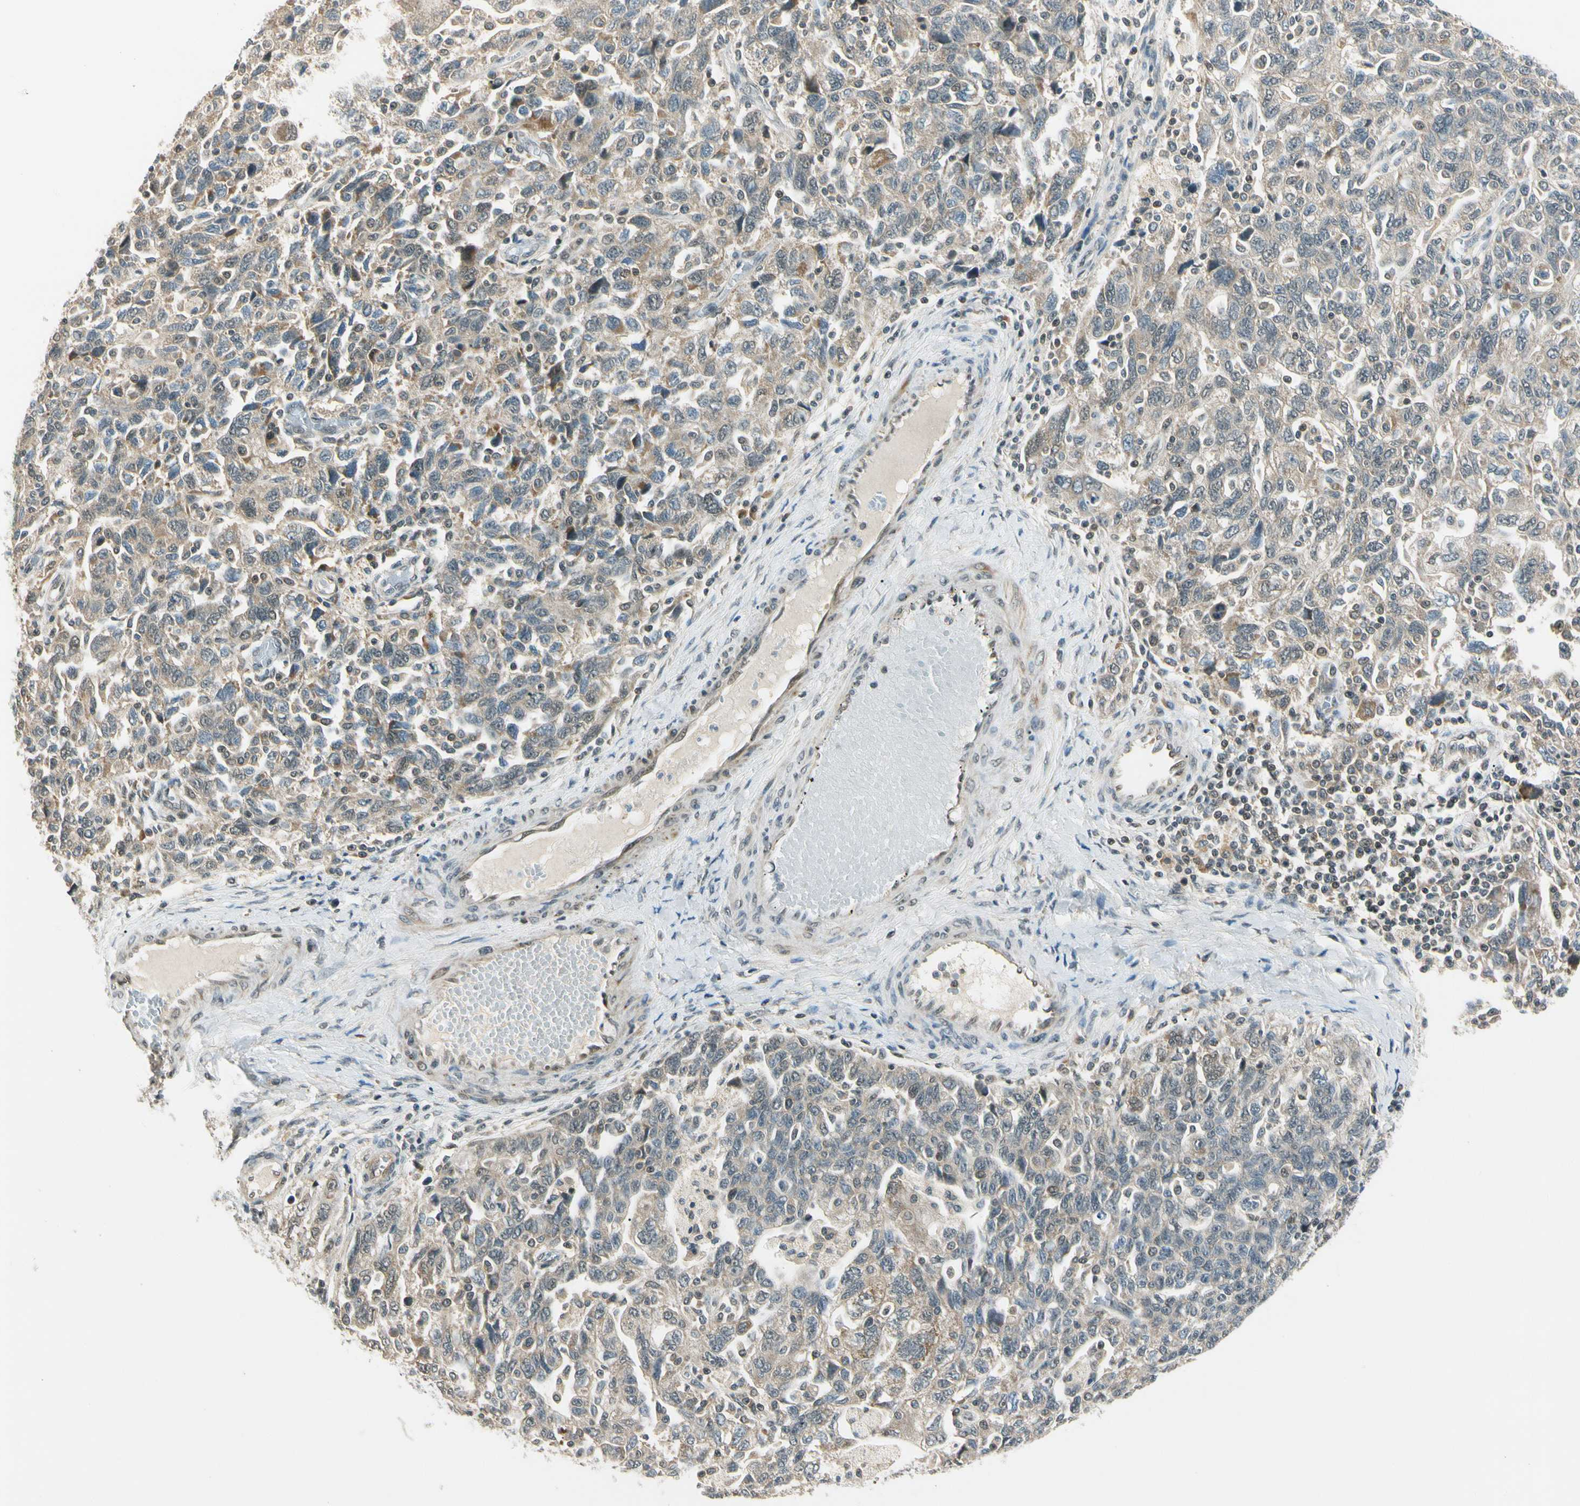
{"staining": {"intensity": "weak", "quantity": "25%-75%", "location": "cytoplasmic/membranous,nuclear"}, "tissue": "ovarian cancer", "cell_type": "Tumor cells", "image_type": "cancer", "snomed": [{"axis": "morphology", "description": "Carcinoma, NOS"}, {"axis": "morphology", "description": "Cystadenocarcinoma, serous, NOS"}, {"axis": "topography", "description": "Ovary"}], "caption": "A brown stain shows weak cytoplasmic/membranous and nuclear expression of a protein in ovarian carcinoma tumor cells.", "gene": "ZSCAN12", "patient": {"sex": "female", "age": 69}}